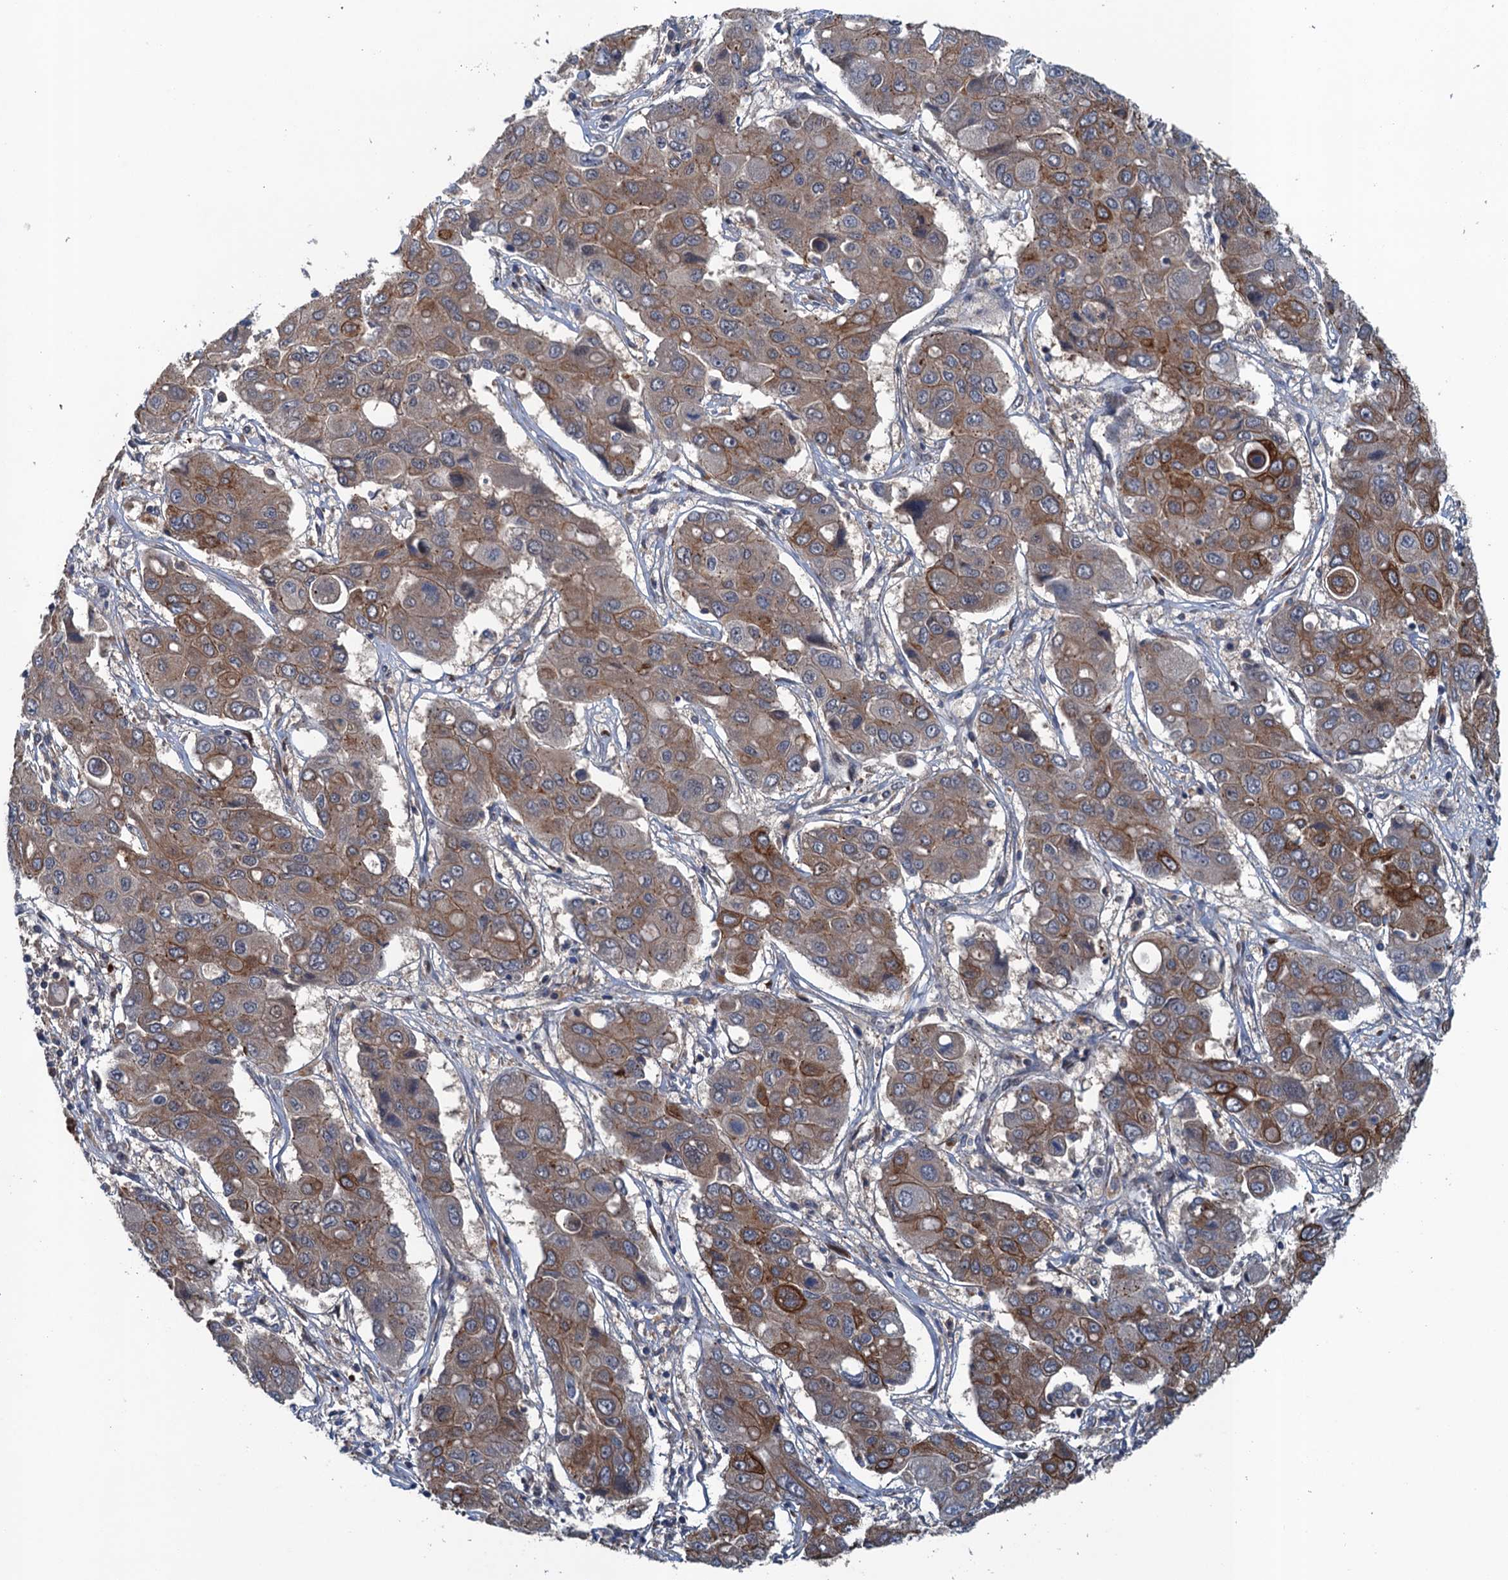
{"staining": {"intensity": "moderate", "quantity": "25%-75%", "location": "cytoplasmic/membranous"}, "tissue": "liver cancer", "cell_type": "Tumor cells", "image_type": "cancer", "snomed": [{"axis": "morphology", "description": "Cholangiocarcinoma"}, {"axis": "topography", "description": "Liver"}], "caption": "Human cholangiocarcinoma (liver) stained with a brown dye shows moderate cytoplasmic/membranous positive positivity in approximately 25%-75% of tumor cells.", "gene": "RNF165", "patient": {"sex": "male", "age": 67}}